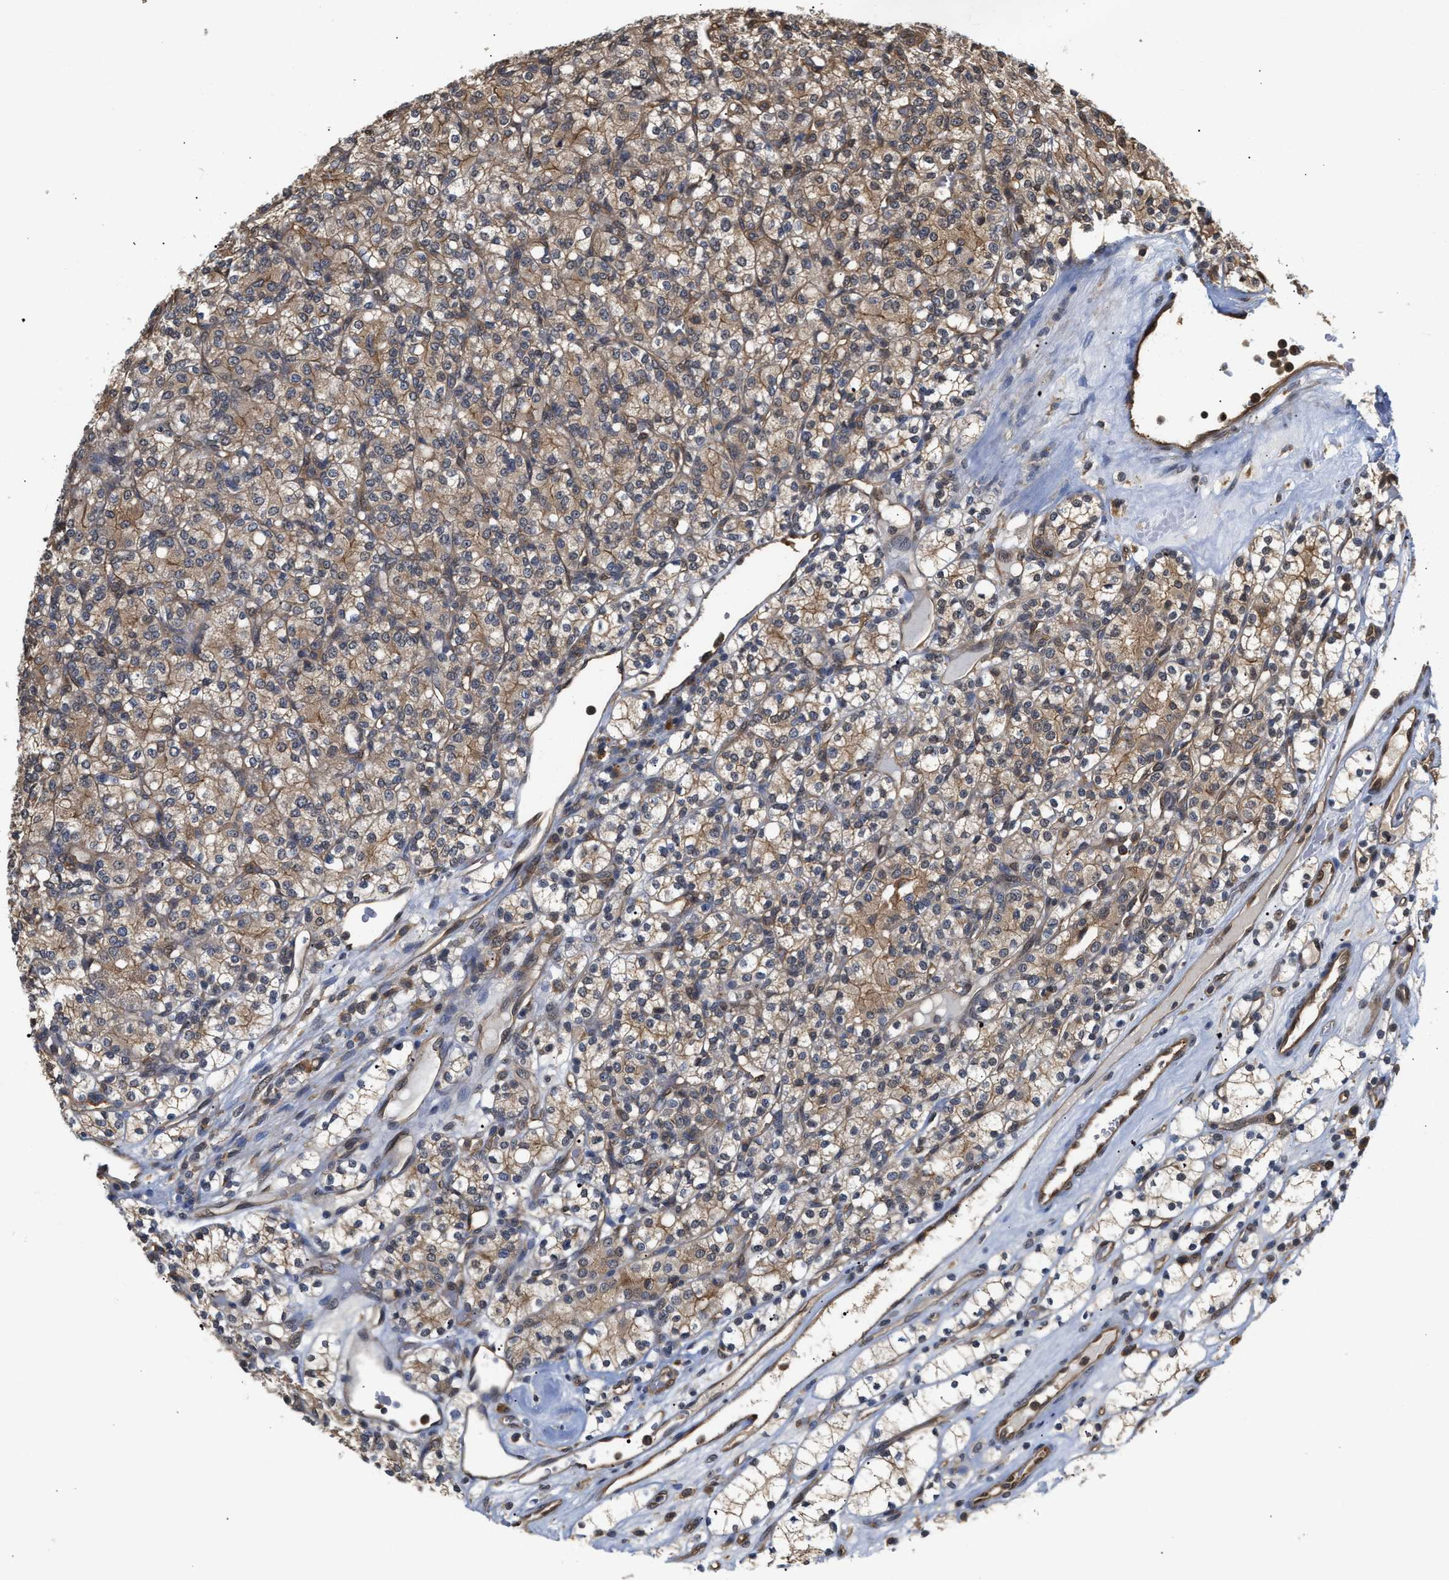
{"staining": {"intensity": "weak", "quantity": ">75%", "location": "cytoplasmic/membranous"}, "tissue": "renal cancer", "cell_type": "Tumor cells", "image_type": "cancer", "snomed": [{"axis": "morphology", "description": "Adenocarcinoma, NOS"}, {"axis": "topography", "description": "Kidney"}], "caption": "DAB (3,3'-diaminobenzidine) immunohistochemical staining of renal adenocarcinoma displays weak cytoplasmic/membranous protein expression in approximately >75% of tumor cells.", "gene": "SCAI", "patient": {"sex": "male", "age": 77}}